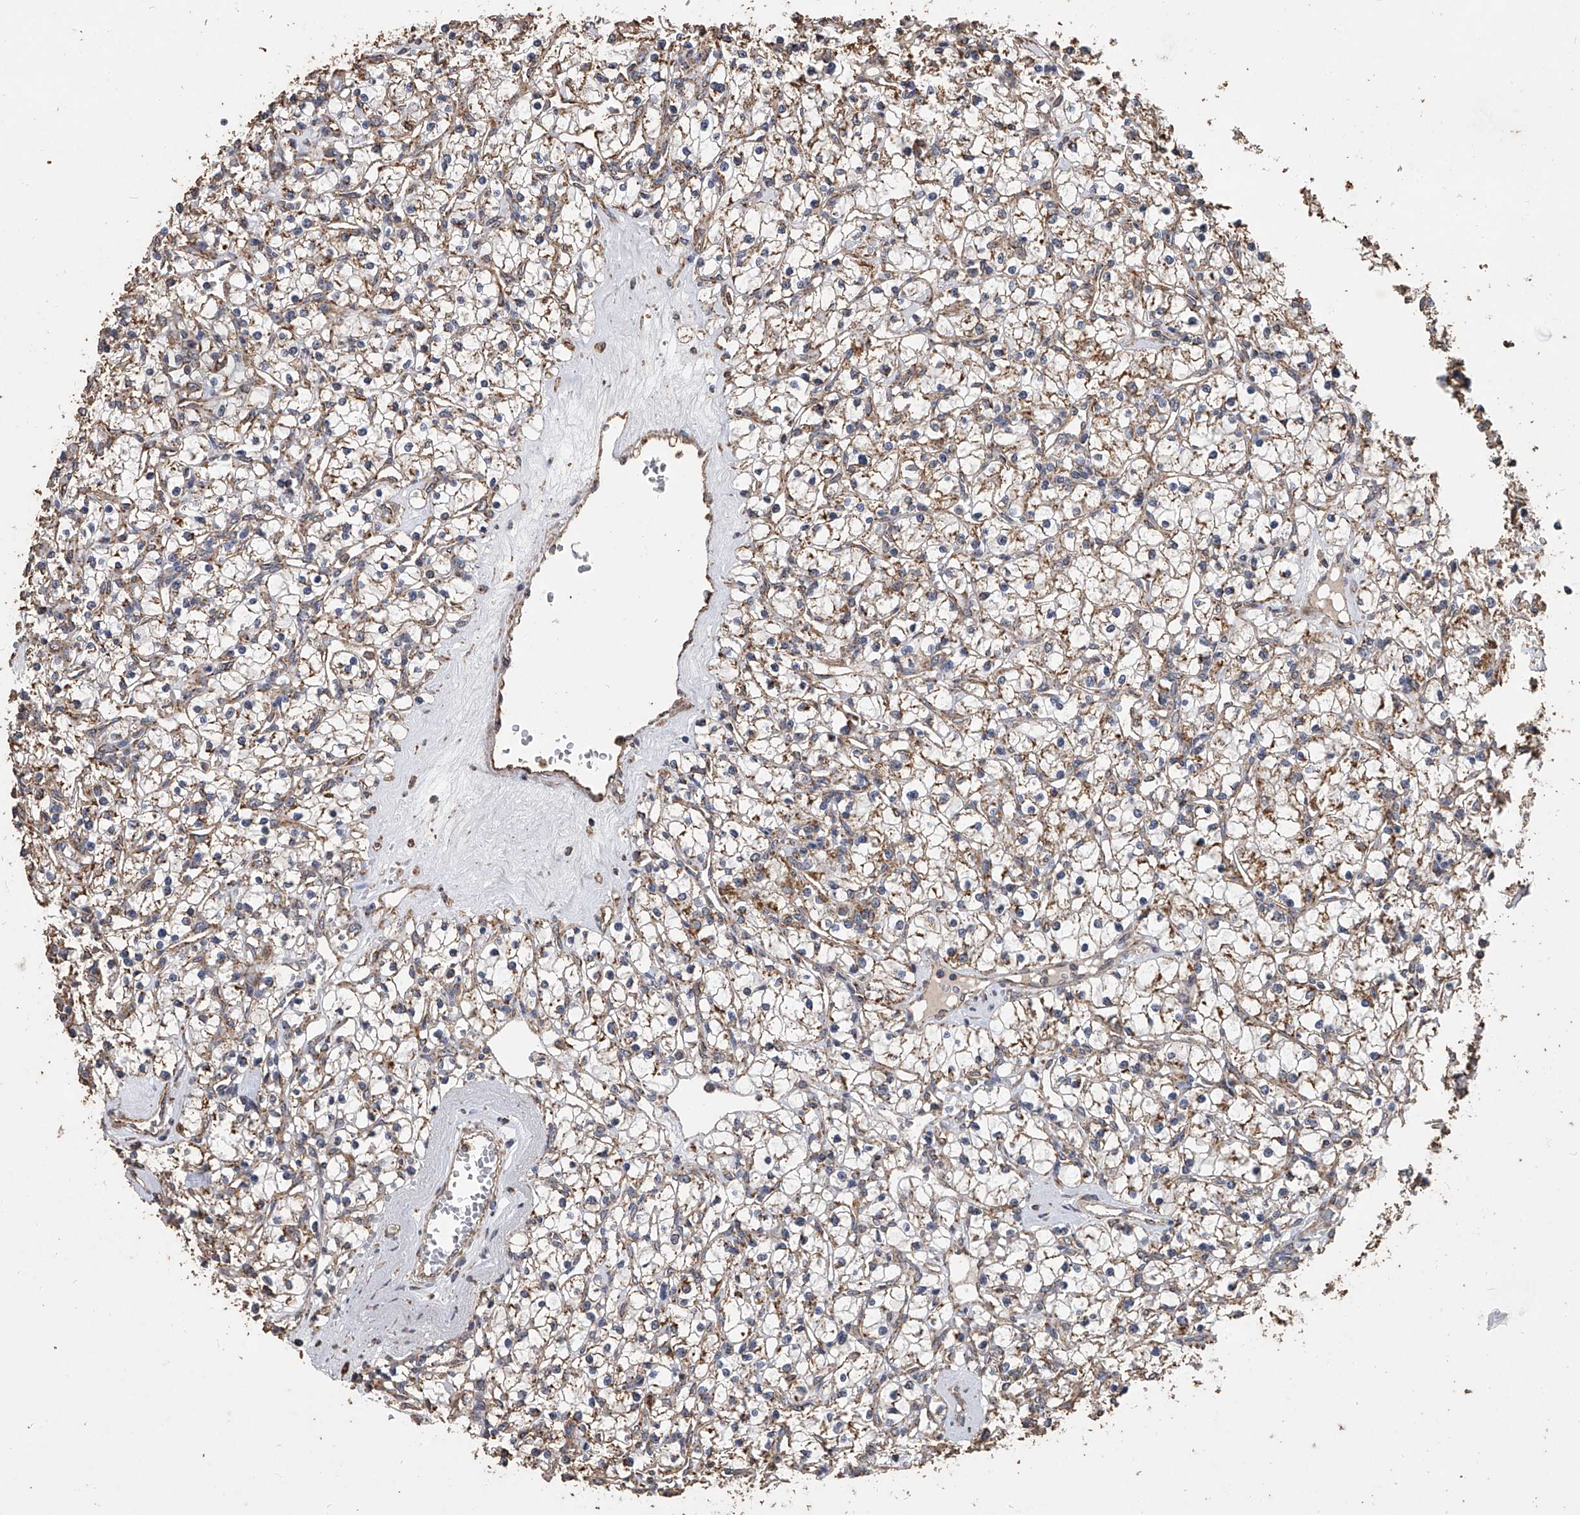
{"staining": {"intensity": "moderate", "quantity": ">75%", "location": "cytoplasmic/membranous"}, "tissue": "renal cancer", "cell_type": "Tumor cells", "image_type": "cancer", "snomed": [{"axis": "morphology", "description": "Adenocarcinoma, NOS"}, {"axis": "topography", "description": "Kidney"}], "caption": "Protein expression analysis of renal cancer (adenocarcinoma) demonstrates moderate cytoplasmic/membranous staining in approximately >75% of tumor cells.", "gene": "MRPL28", "patient": {"sex": "female", "age": 59}}